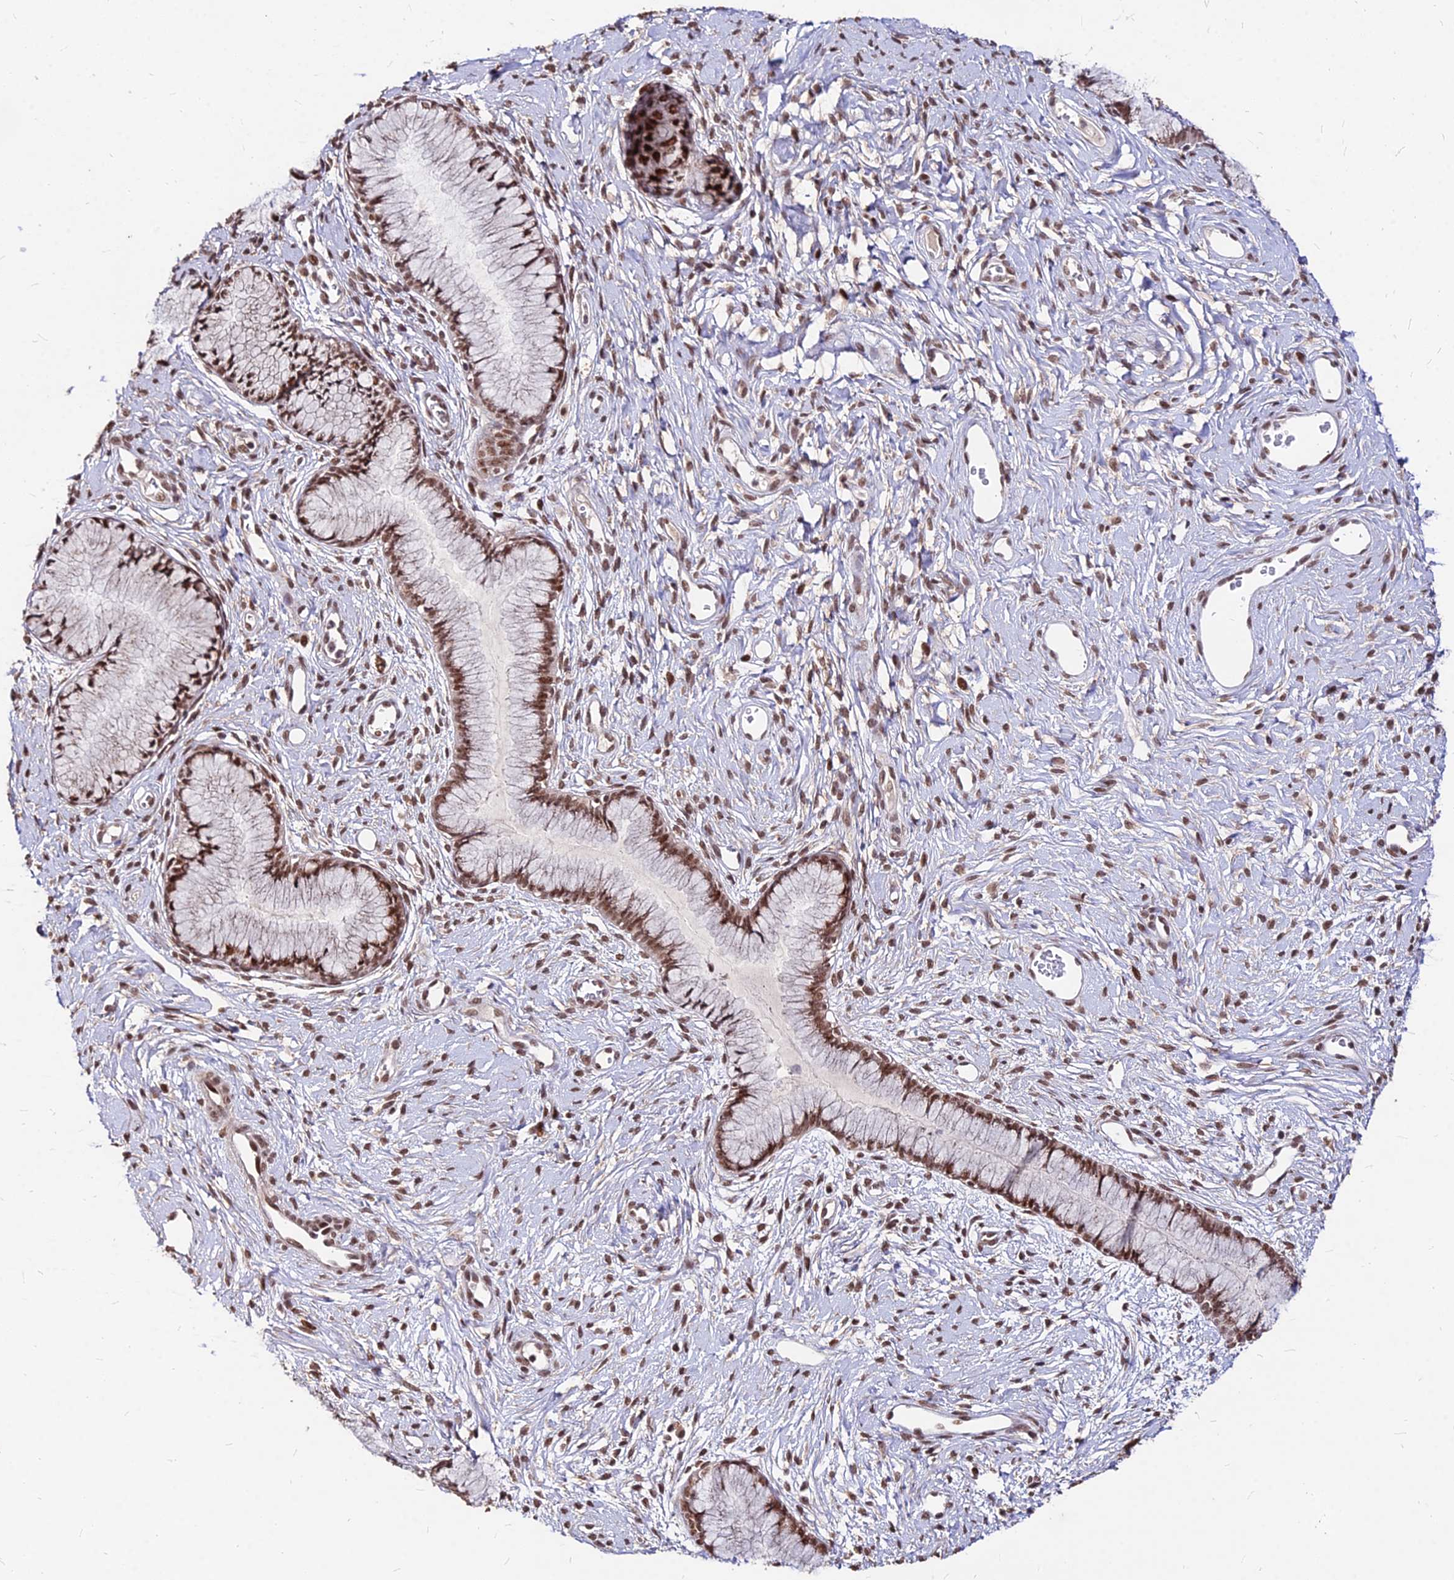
{"staining": {"intensity": "strong", "quantity": ">75%", "location": "nuclear"}, "tissue": "cervix", "cell_type": "Glandular cells", "image_type": "normal", "snomed": [{"axis": "morphology", "description": "Normal tissue, NOS"}, {"axis": "topography", "description": "Cervix"}], "caption": "Protein staining exhibits strong nuclear positivity in approximately >75% of glandular cells in benign cervix. (DAB = brown stain, brightfield microscopy at high magnification).", "gene": "ZBED4", "patient": {"sex": "female", "age": 42}}